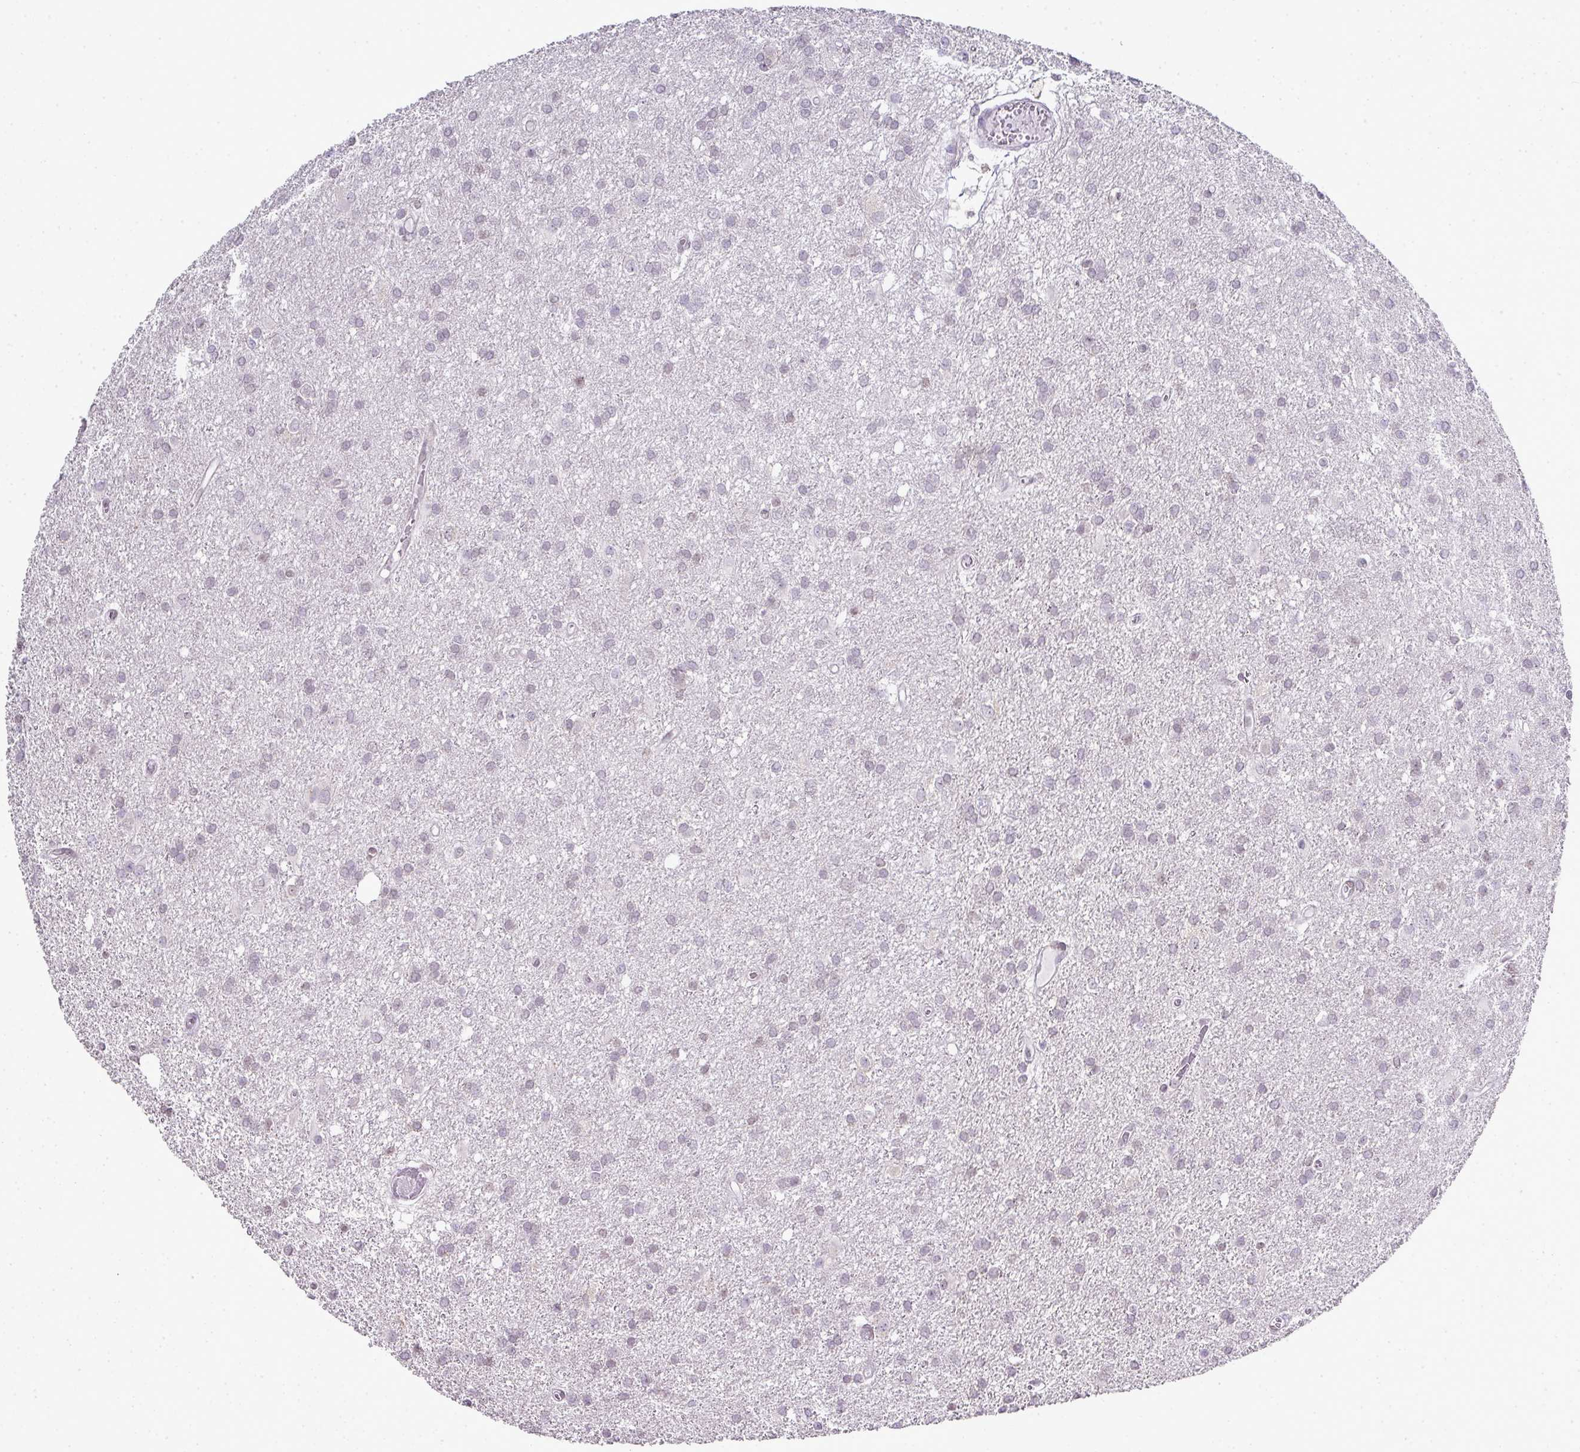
{"staining": {"intensity": "negative", "quantity": "none", "location": "none"}, "tissue": "glioma", "cell_type": "Tumor cells", "image_type": "cancer", "snomed": [{"axis": "morphology", "description": "Glioma, malignant, High grade"}, {"axis": "topography", "description": "Brain"}], "caption": "Histopathology image shows no significant protein staining in tumor cells of malignant glioma (high-grade).", "gene": "FAM32A", "patient": {"sex": "female", "age": 50}}